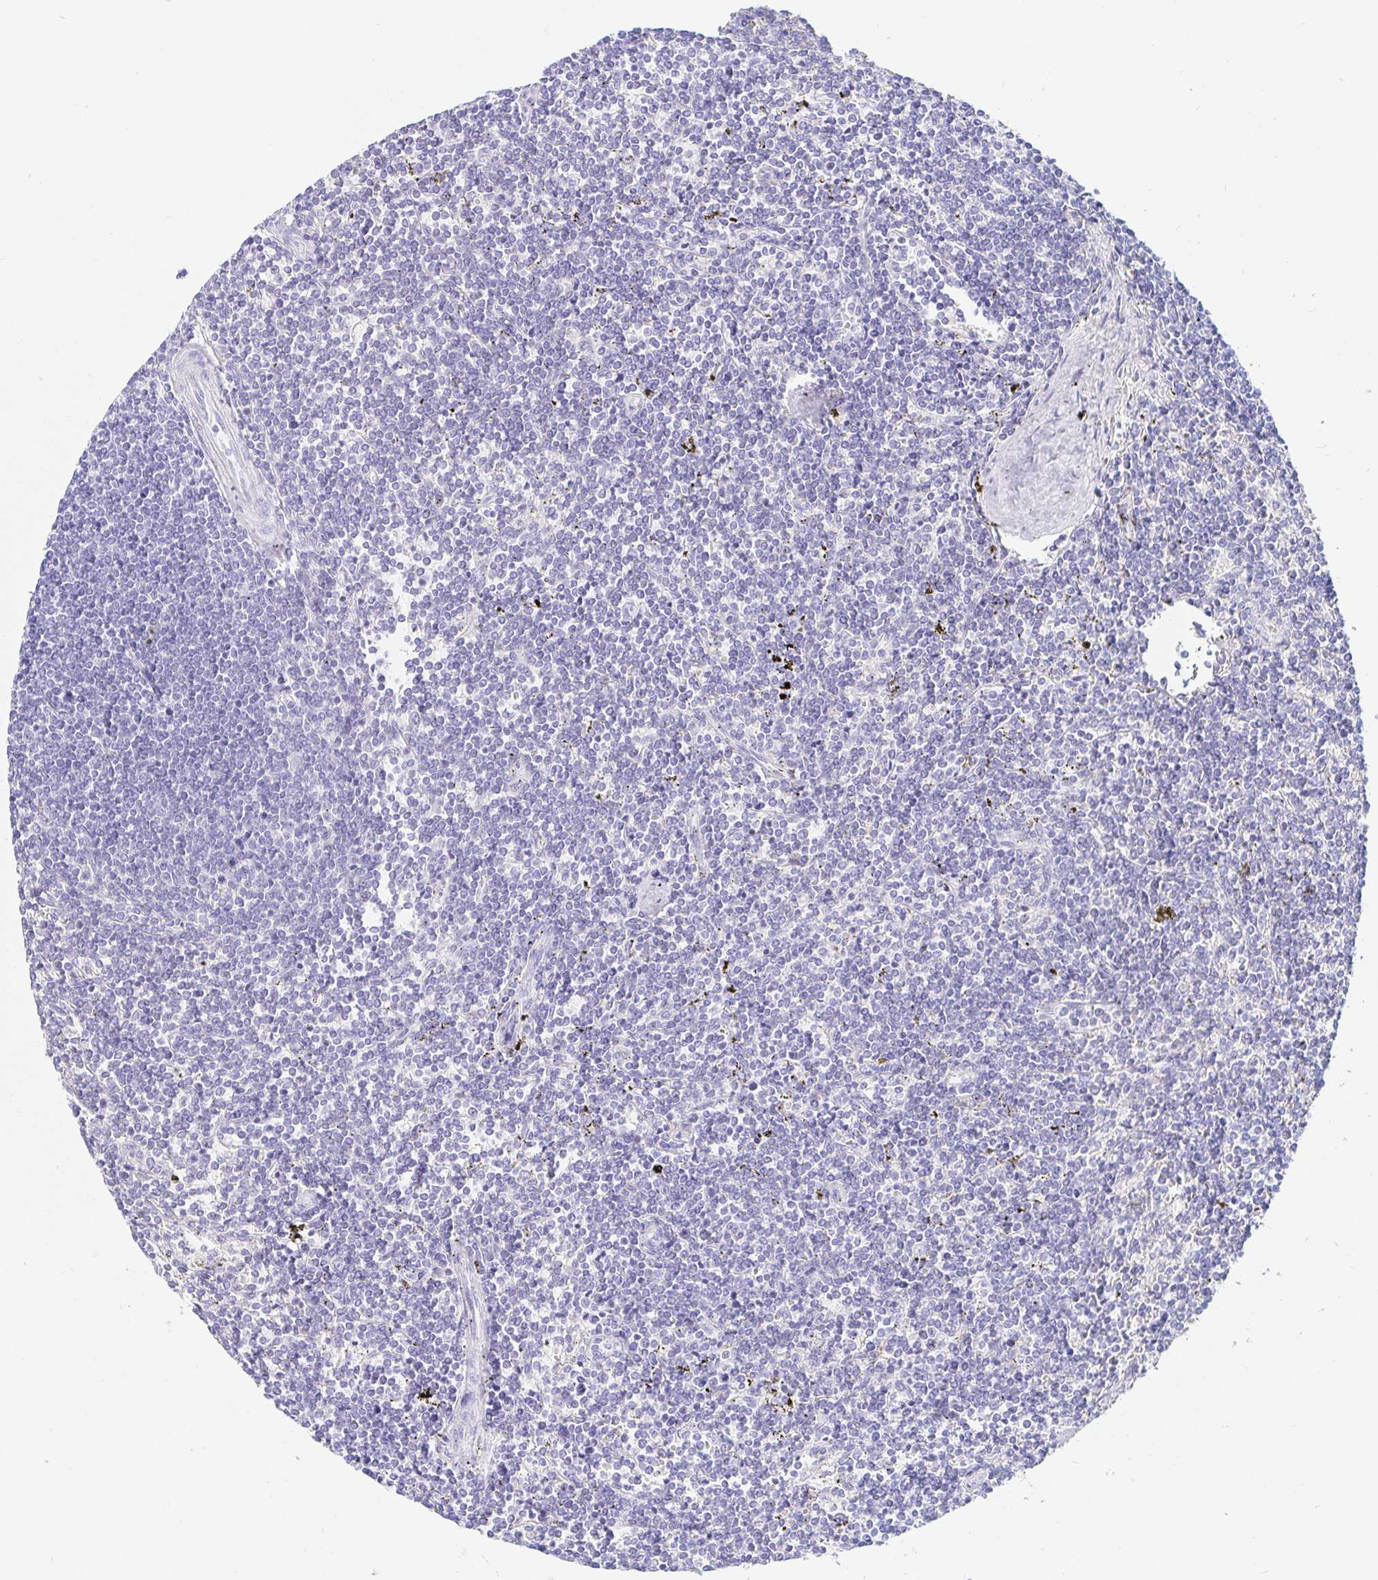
{"staining": {"intensity": "negative", "quantity": "none", "location": "none"}, "tissue": "lymphoma", "cell_type": "Tumor cells", "image_type": "cancer", "snomed": [{"axis": "morphology", "description": "Malignant lymphoma, non-Hodgkin's type, Low grade"}, {"axis": "topography", "description": "Spleen"}], "caption": "Tumor cells show no significant protein positivity in low-grade malignant lymphoma, non-Hodgkin's type.", "gene": "OR6T1", "patient": {"sex": "male", "age": 78}}